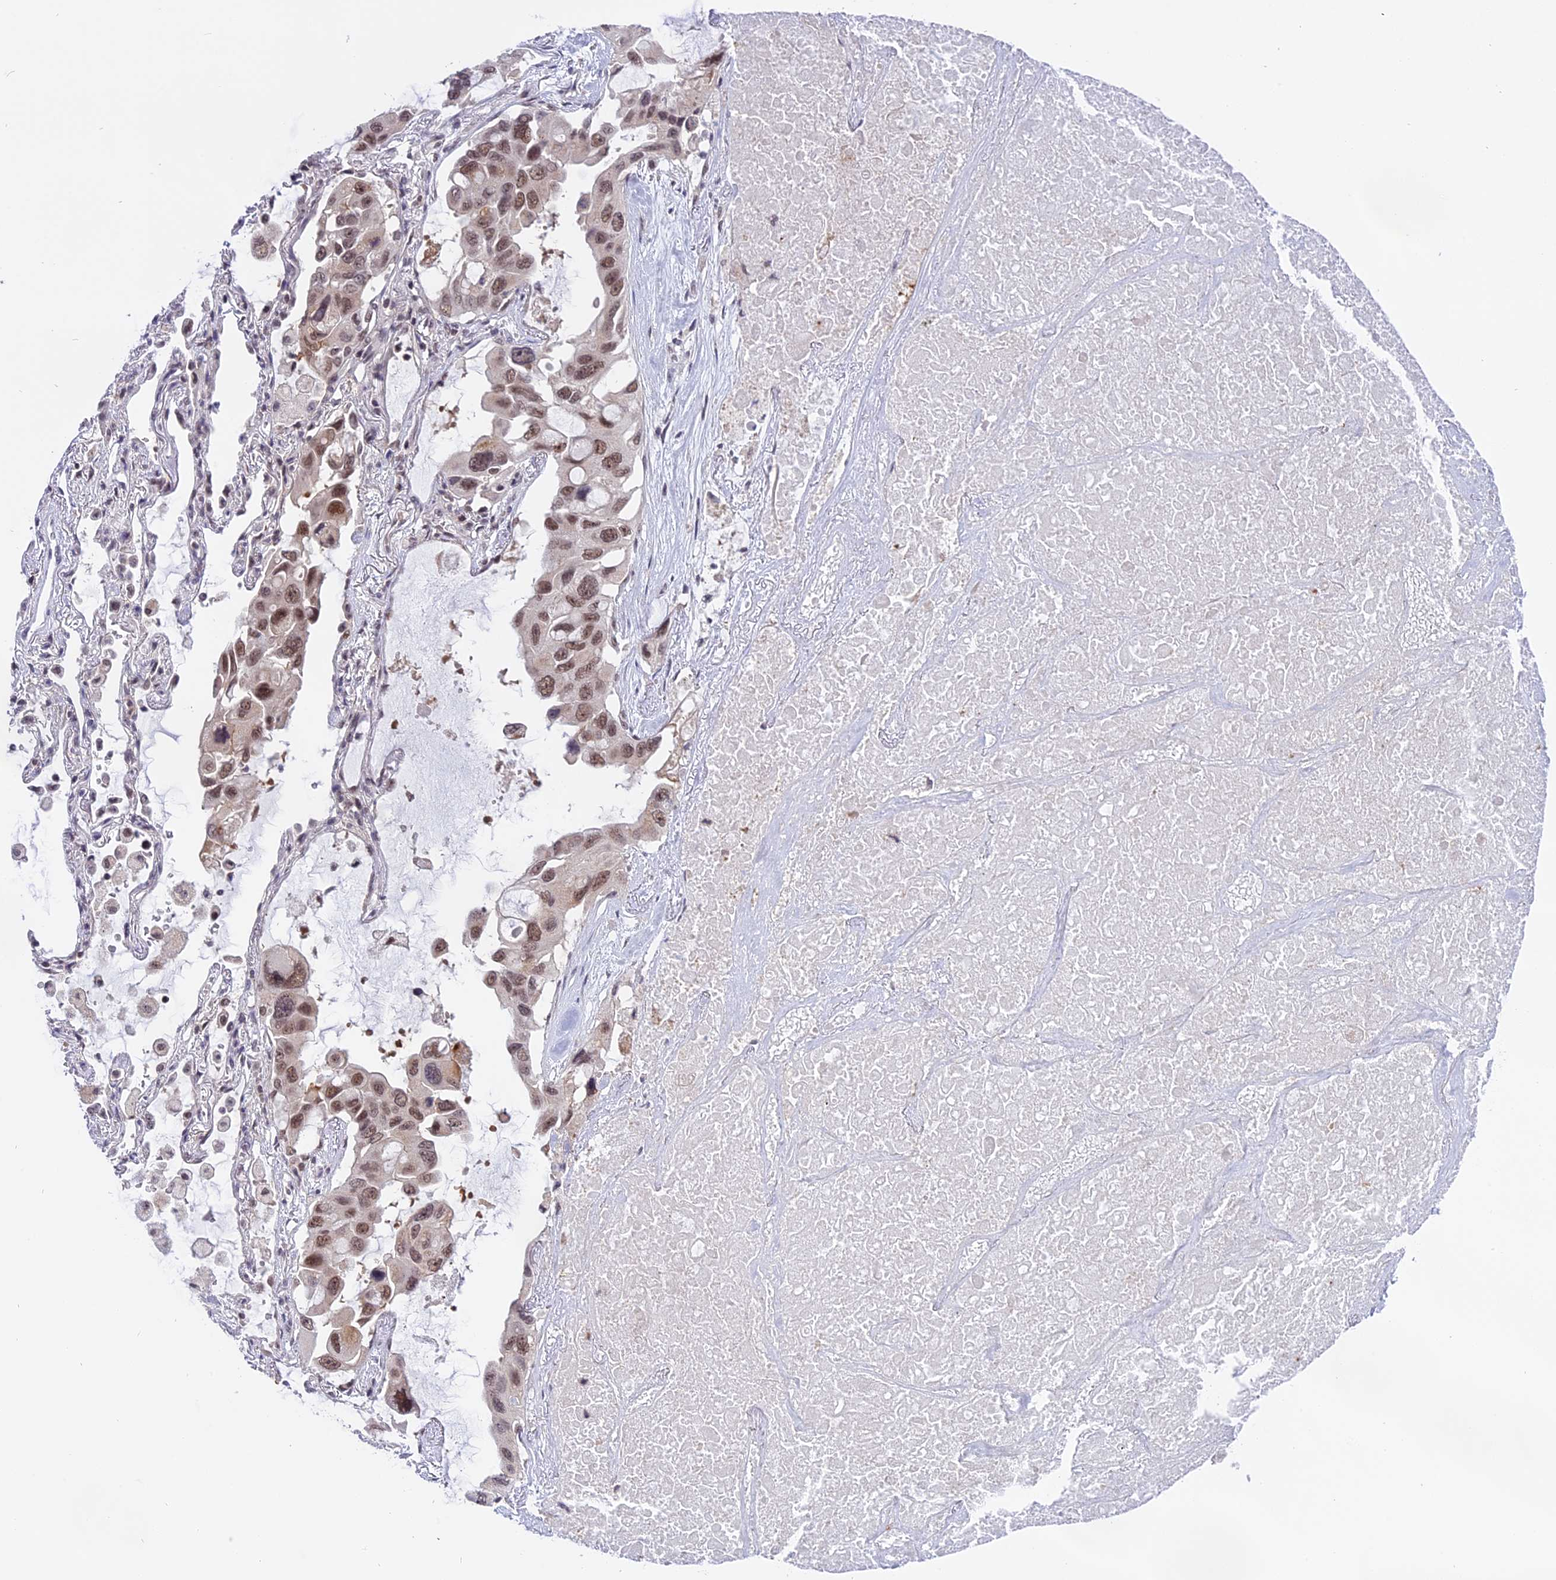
{"staining": {"intensity": "moderate", "quantity": ">75%", "location": "nuclear"}, "tissue": "lung cancer", "cell_type": "Tumor cells", "image_type": "cancer", "snomed": [{"axis": "morphology", "description": "Squamous cell carcinoma, NOS"}, {"axis": "topography", "description": "Lung"}], "caption": "Lung cancer (squamous cell carcinoma) tissue shows moderate nuclear positivity in about >75% of tumor cells", "gene": "TADA3", "patient": {"sex": "female", "age": 73}}